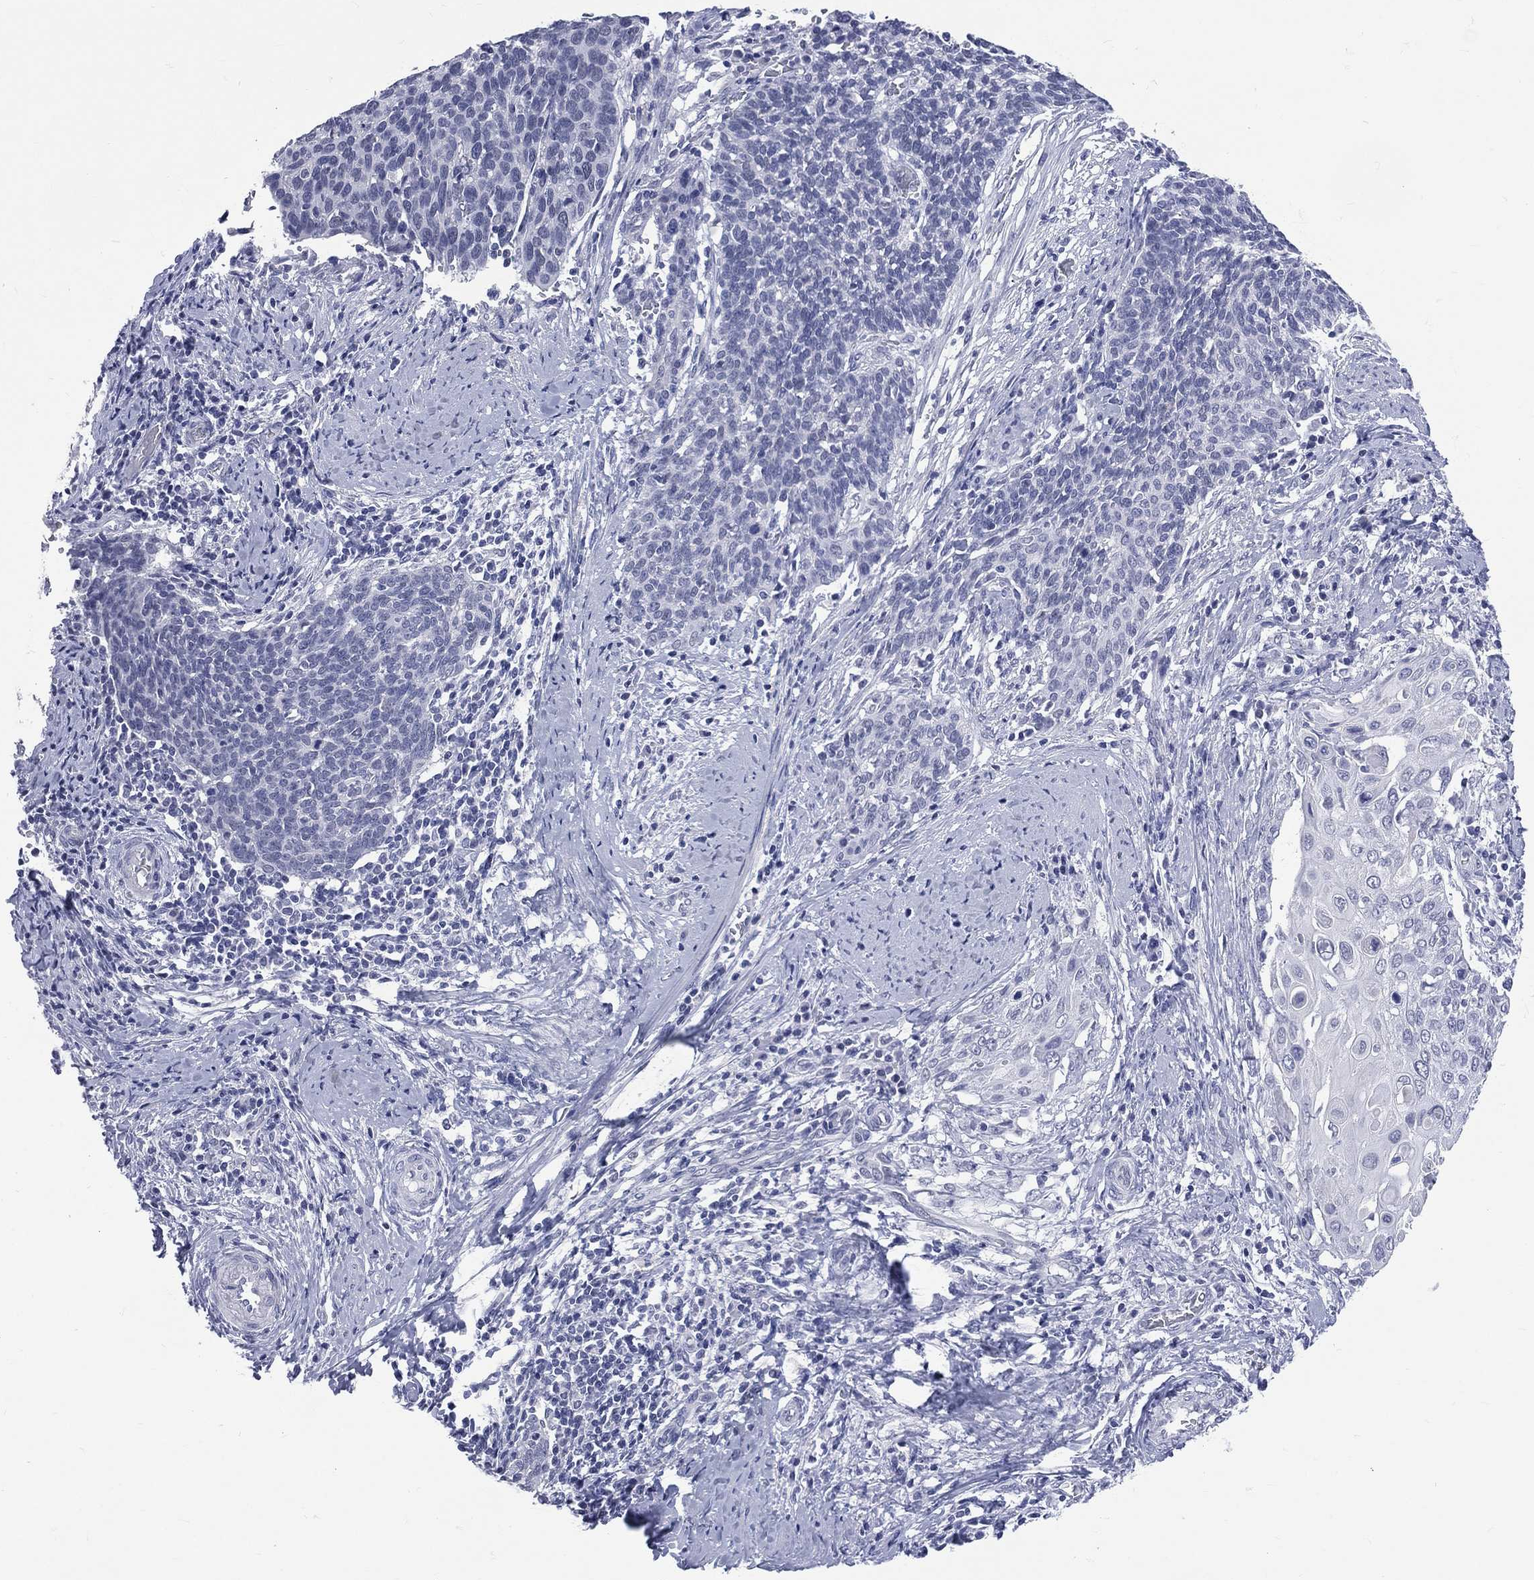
{"staining": {"intensity": "negative", "quantity": "none", "location": "none"}, "tissue": "cervical cancer", "cell_type": "Tumor cells", "image_type": "cancer", "snomed": [{"axis": "morphology", "description": "Squamous cell carcinoma, NOS"}, {"axis": "topography", "description": "Cervix"}], "caption": "Immunohistochemistry (IHC) histopathology image of neoplastic tissue: human cervical cancer stained with DAB (3,3'-diaminobenzidine) exhibits no significant protein expression in tumor cells.", "gene": "MLLT10", "patient": {"sex": "female", "age": 39}}